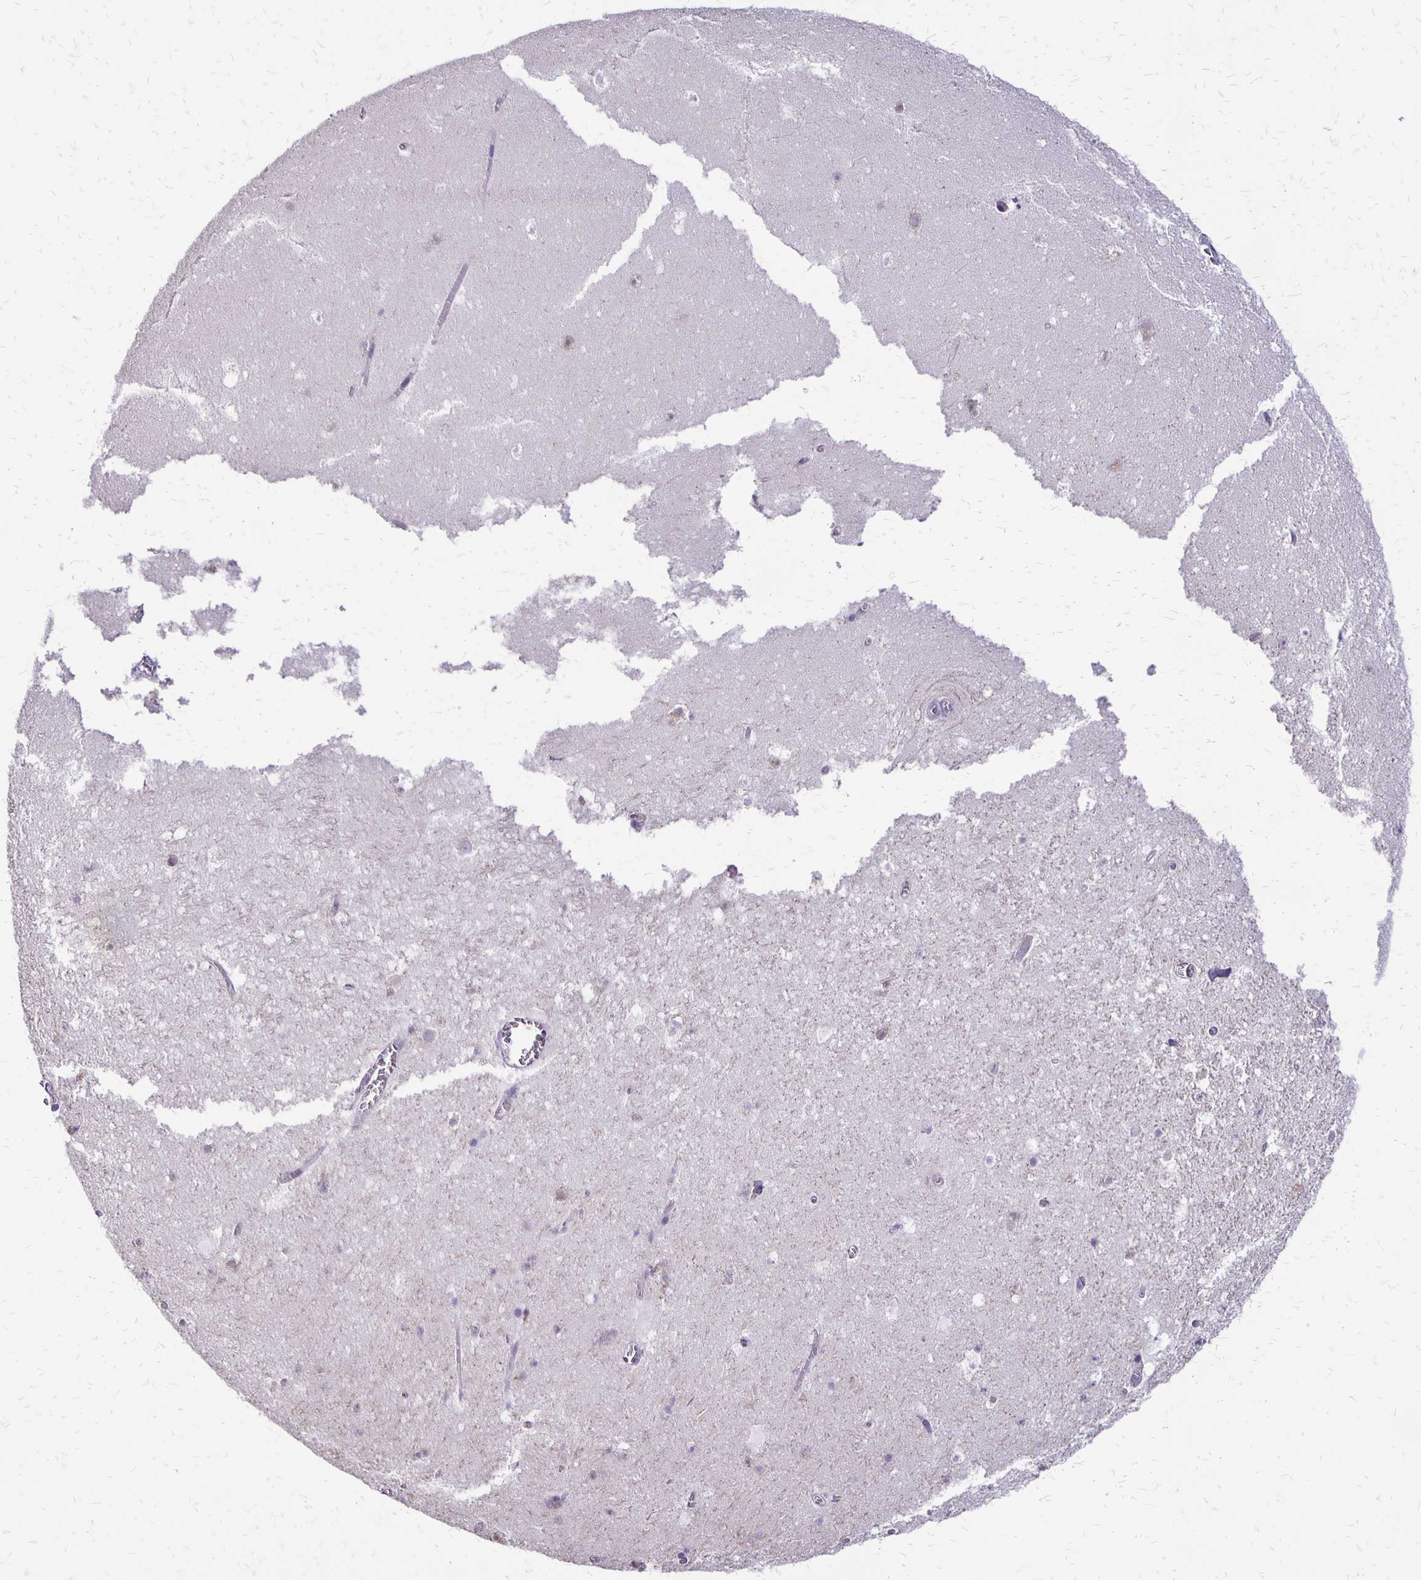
{"staining": {"intensity": "negative", "quantity": "none", "location": "none"}, "tissue": "hippocampus", "cell_type": "Glial cells", "image_type": "normal", "snomed": [{"axis": "morphology", "description": "Normal tissue, NOS"}, {"axis": "topography", "description": "Hippocampus"}], "caption": "Photomicrograph shows no protein staining in glial cells of normal hippocampus.", "gene": "ANKRD45", "patient": {"sex": "female", "age": 42}}